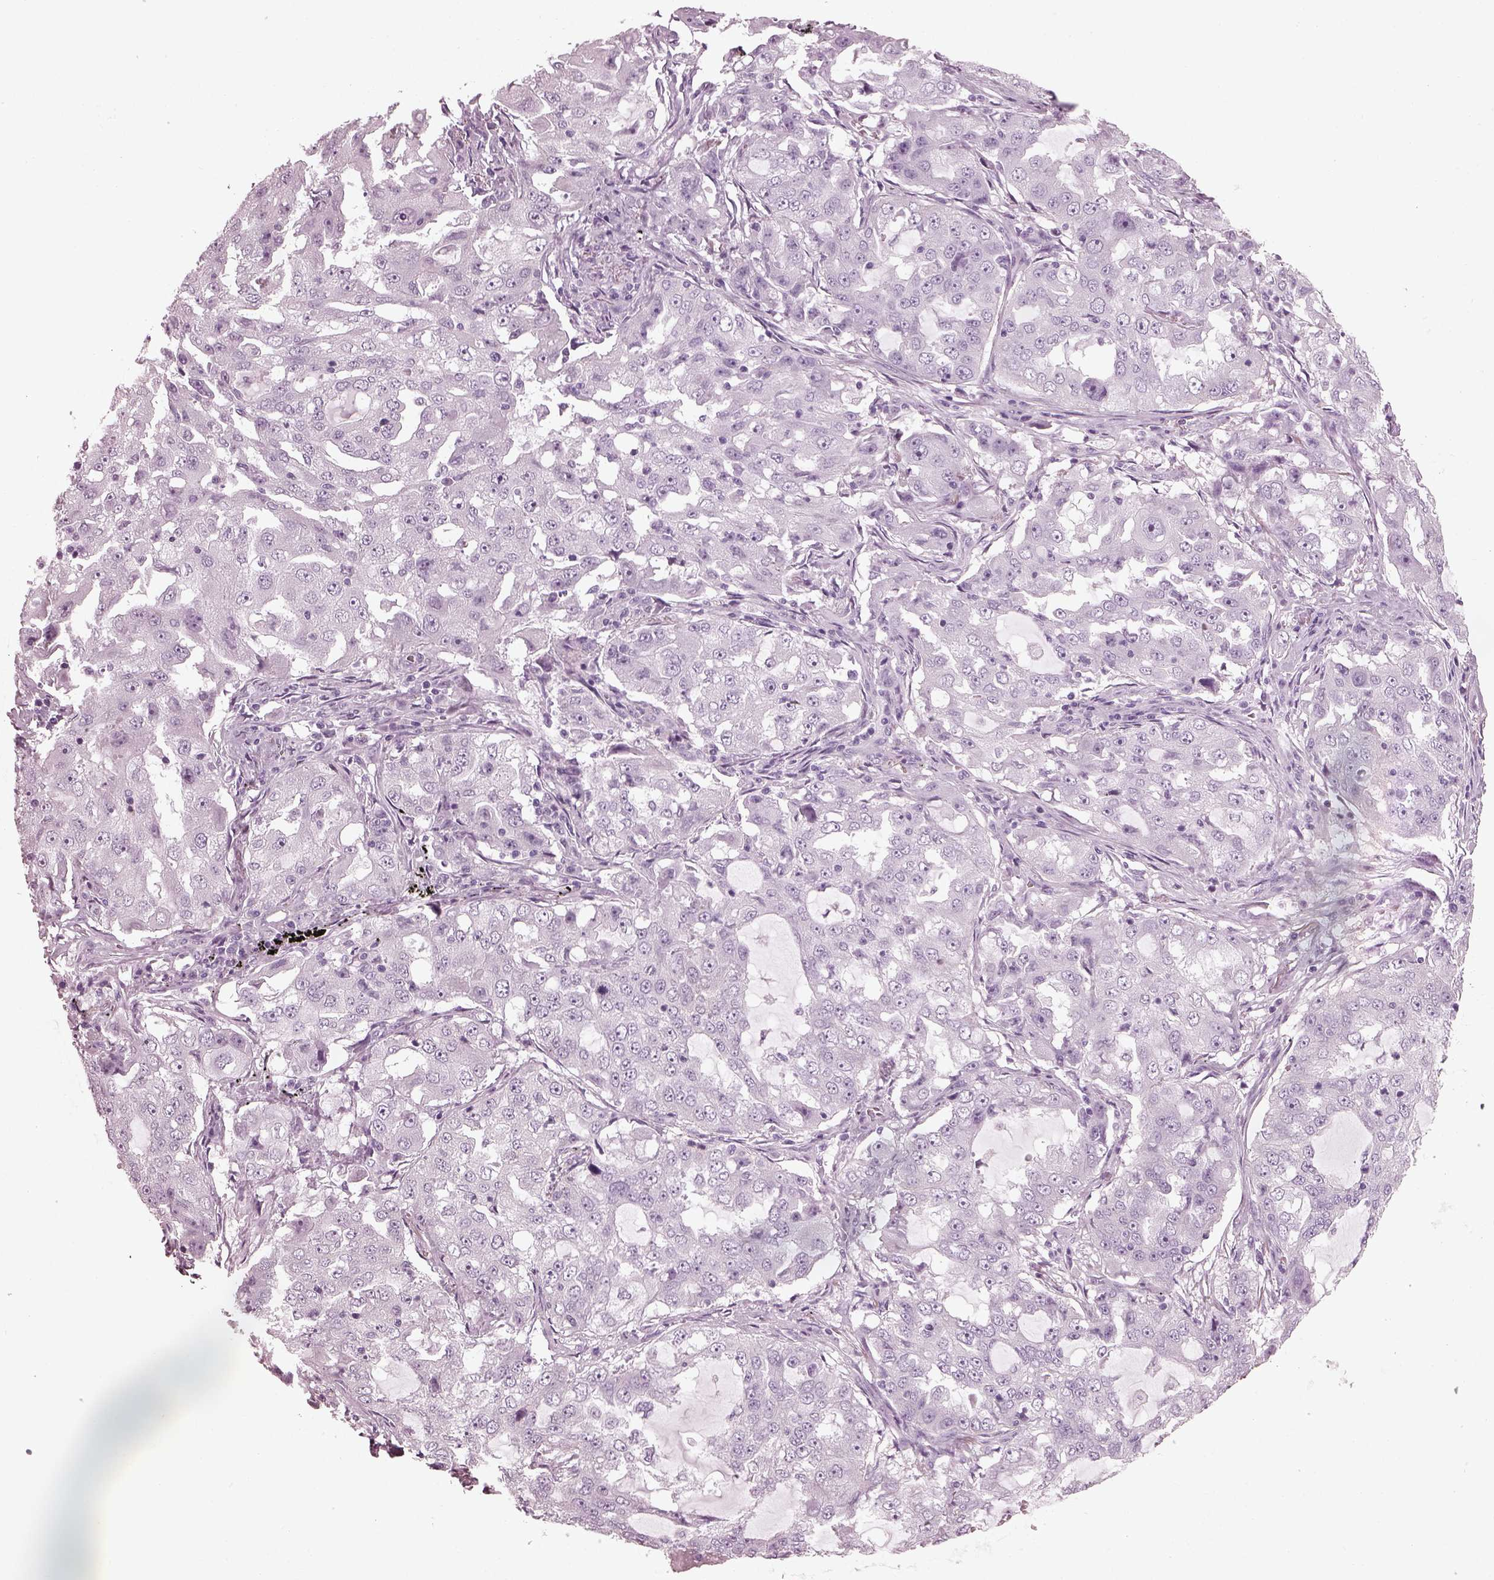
{"staining": {"intensity": "negative", "quantity": "none", "location": "none"}, "tissue": "lung cancer", "cell_type": "Tumor cells", "image_type": "cancer", "snomed": [{"axis": "morphology", "description": "Adenocarcinoma, NOS"}, {"axis": "topography", "description": "Lung"}], "caption": "Immunohistochemistry (IHC) histopathology image of lung cancer (adenocarcinoma) stained for a protein (brown), which reveals no expression in tumor cells.", "gene": "PDC", "patient": {"sex": "female", "age": 61}}